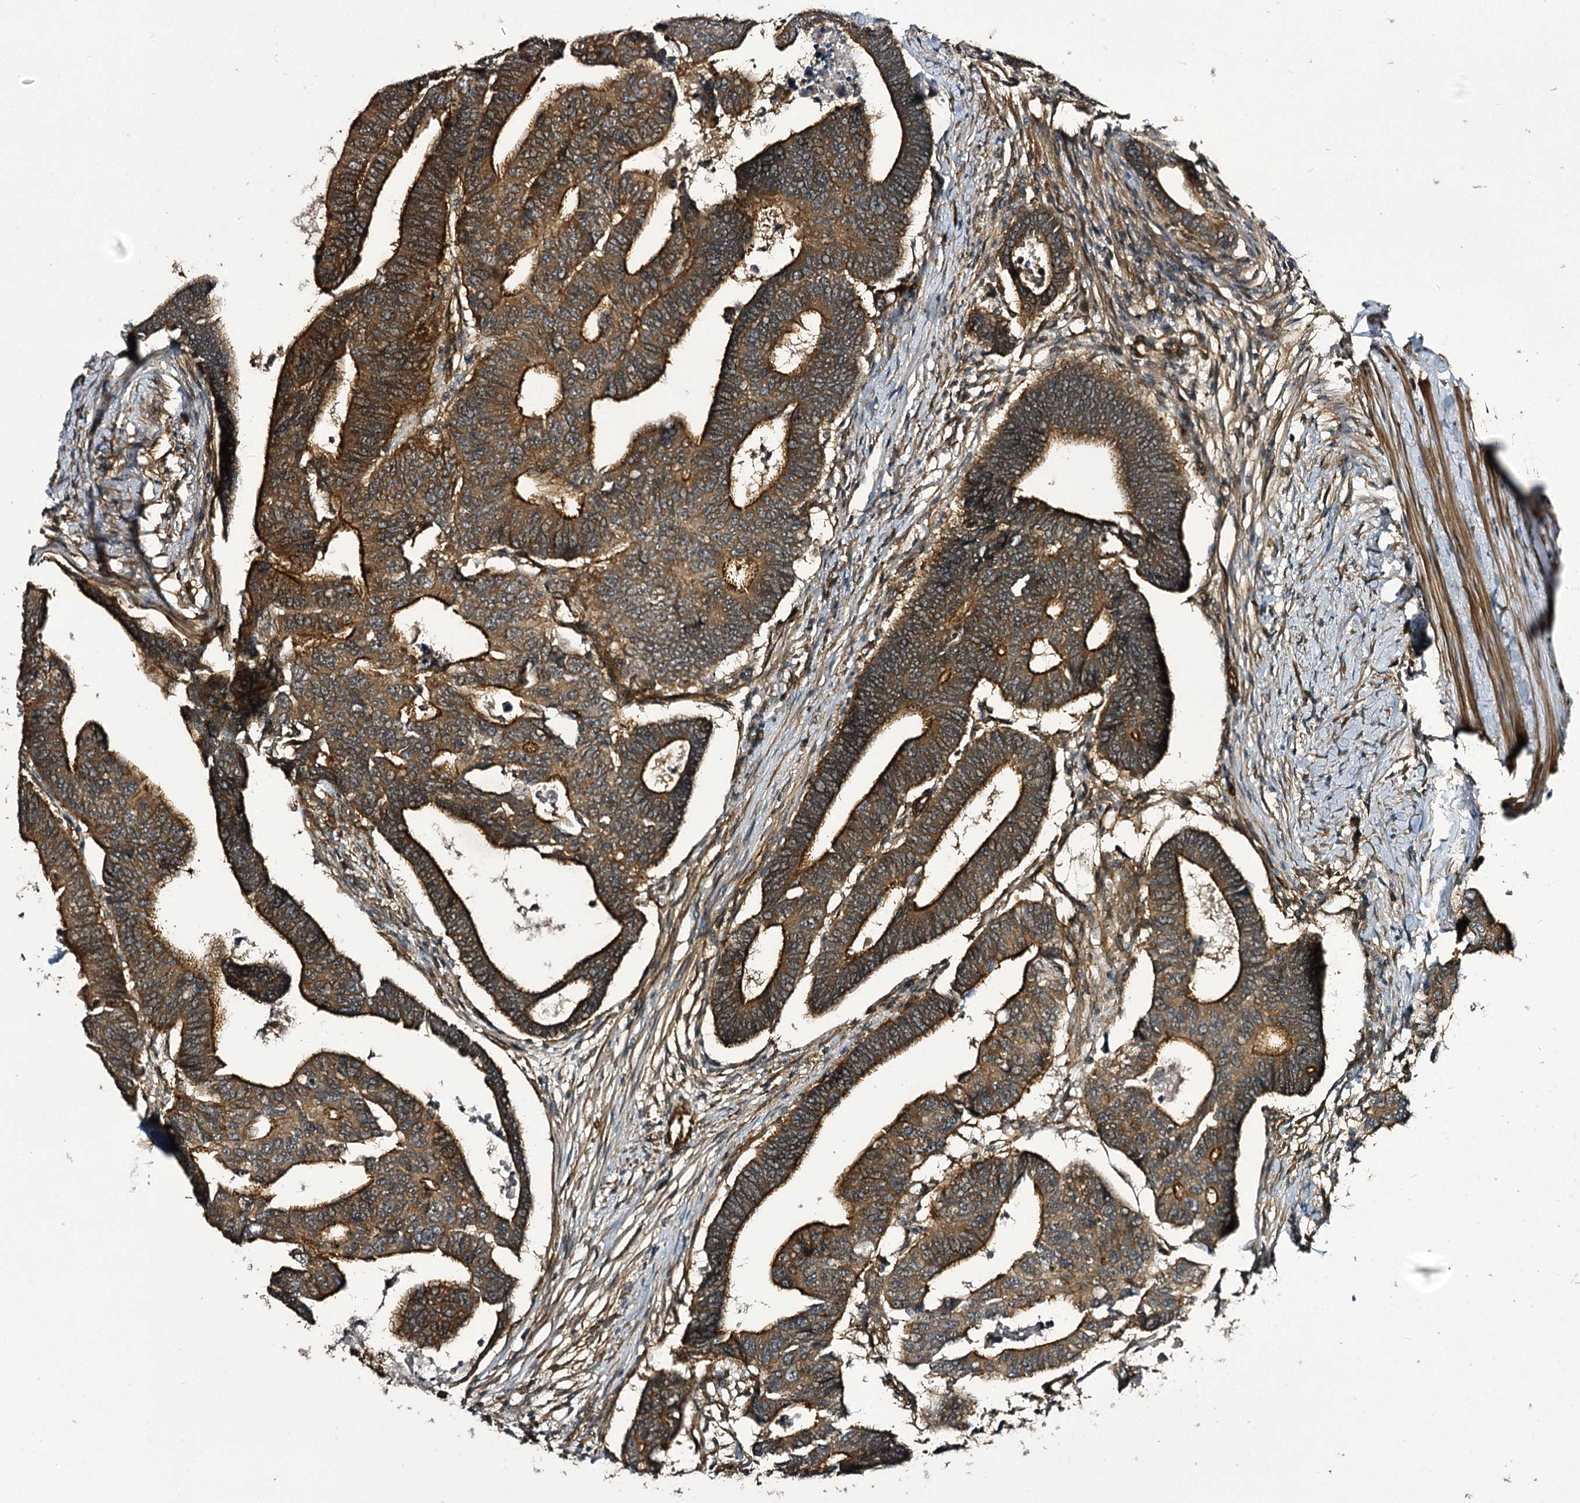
{"staining": {"intensity": "moderate", "quantity": ">75%", "location": "cytoplasmic/membranous"}, "tissue": "colorectal cancer", "cell_type": "Tumor cells", "image_type": "cancer", "snomed": [{"axis": "morphology", "description": "Adenocarcinoma, NOS"}, {"axis": "topography", "description": "Rectum"}], "caption": "Tumor cells exhibit medium levels of moderate cytoplasmic/membranous positivity in about >75% of cells in human colorectal adenocarcinoma.", "gene": "MYO1C", "patient": {"sex": "female", "age": 65}}